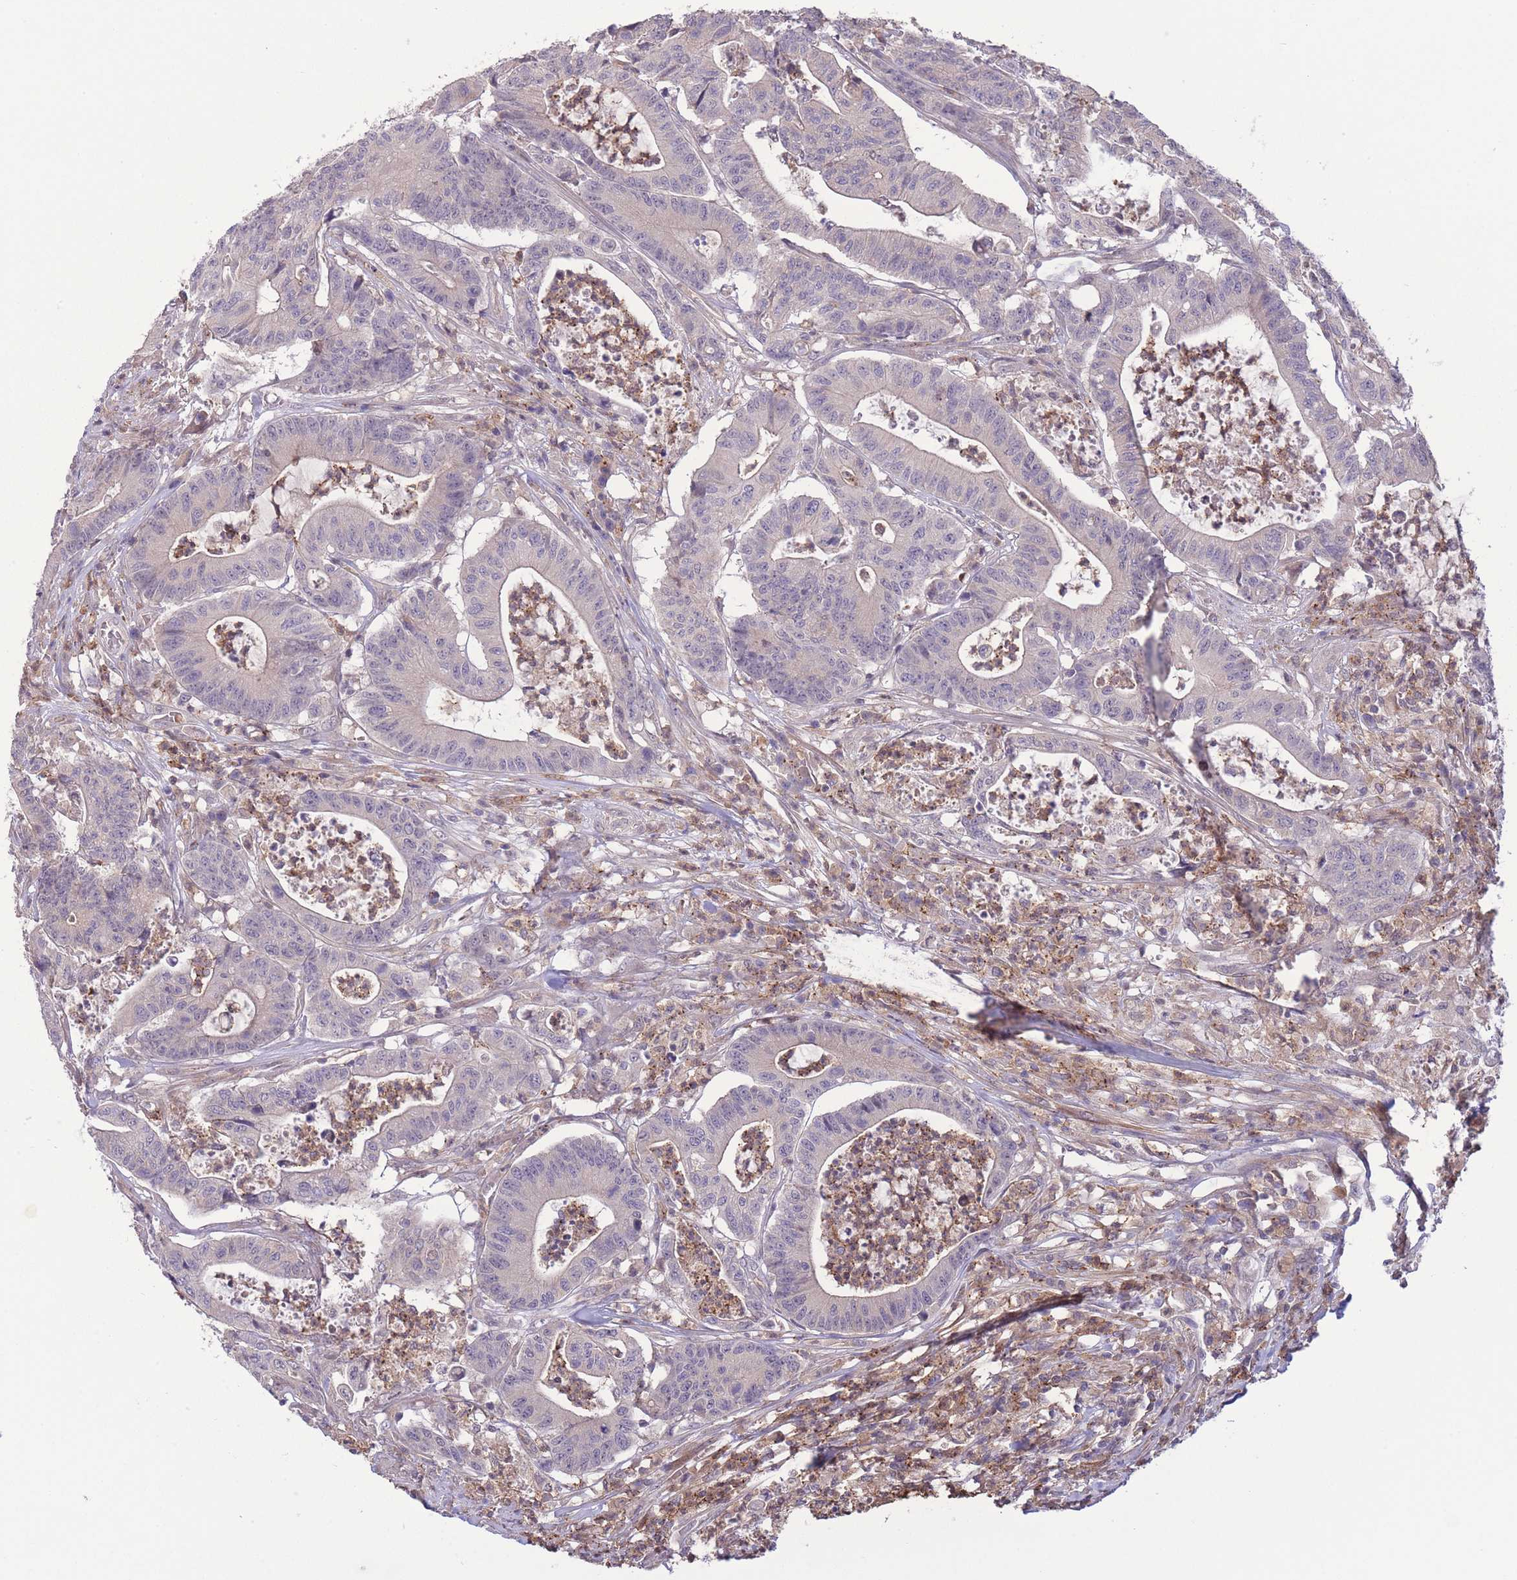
{"staining": {"intensity": "negative", "quantity": "none", "location": "none"}, "tissue": "colorectal cancer", "cell_type": "Tumor cells", "image_type": "cancer", "snomed": [{"axis": "morphology", "description": "Adenocarcinoma, NOS"}, {"axis": "topography", "description": "Colon"}], "caption": "Histopathology image shows no protein staining in tumor cells of colorectal cancer tissue.", "gene": "ZNF304", "patient": {"sex": "female", "age": 84}}